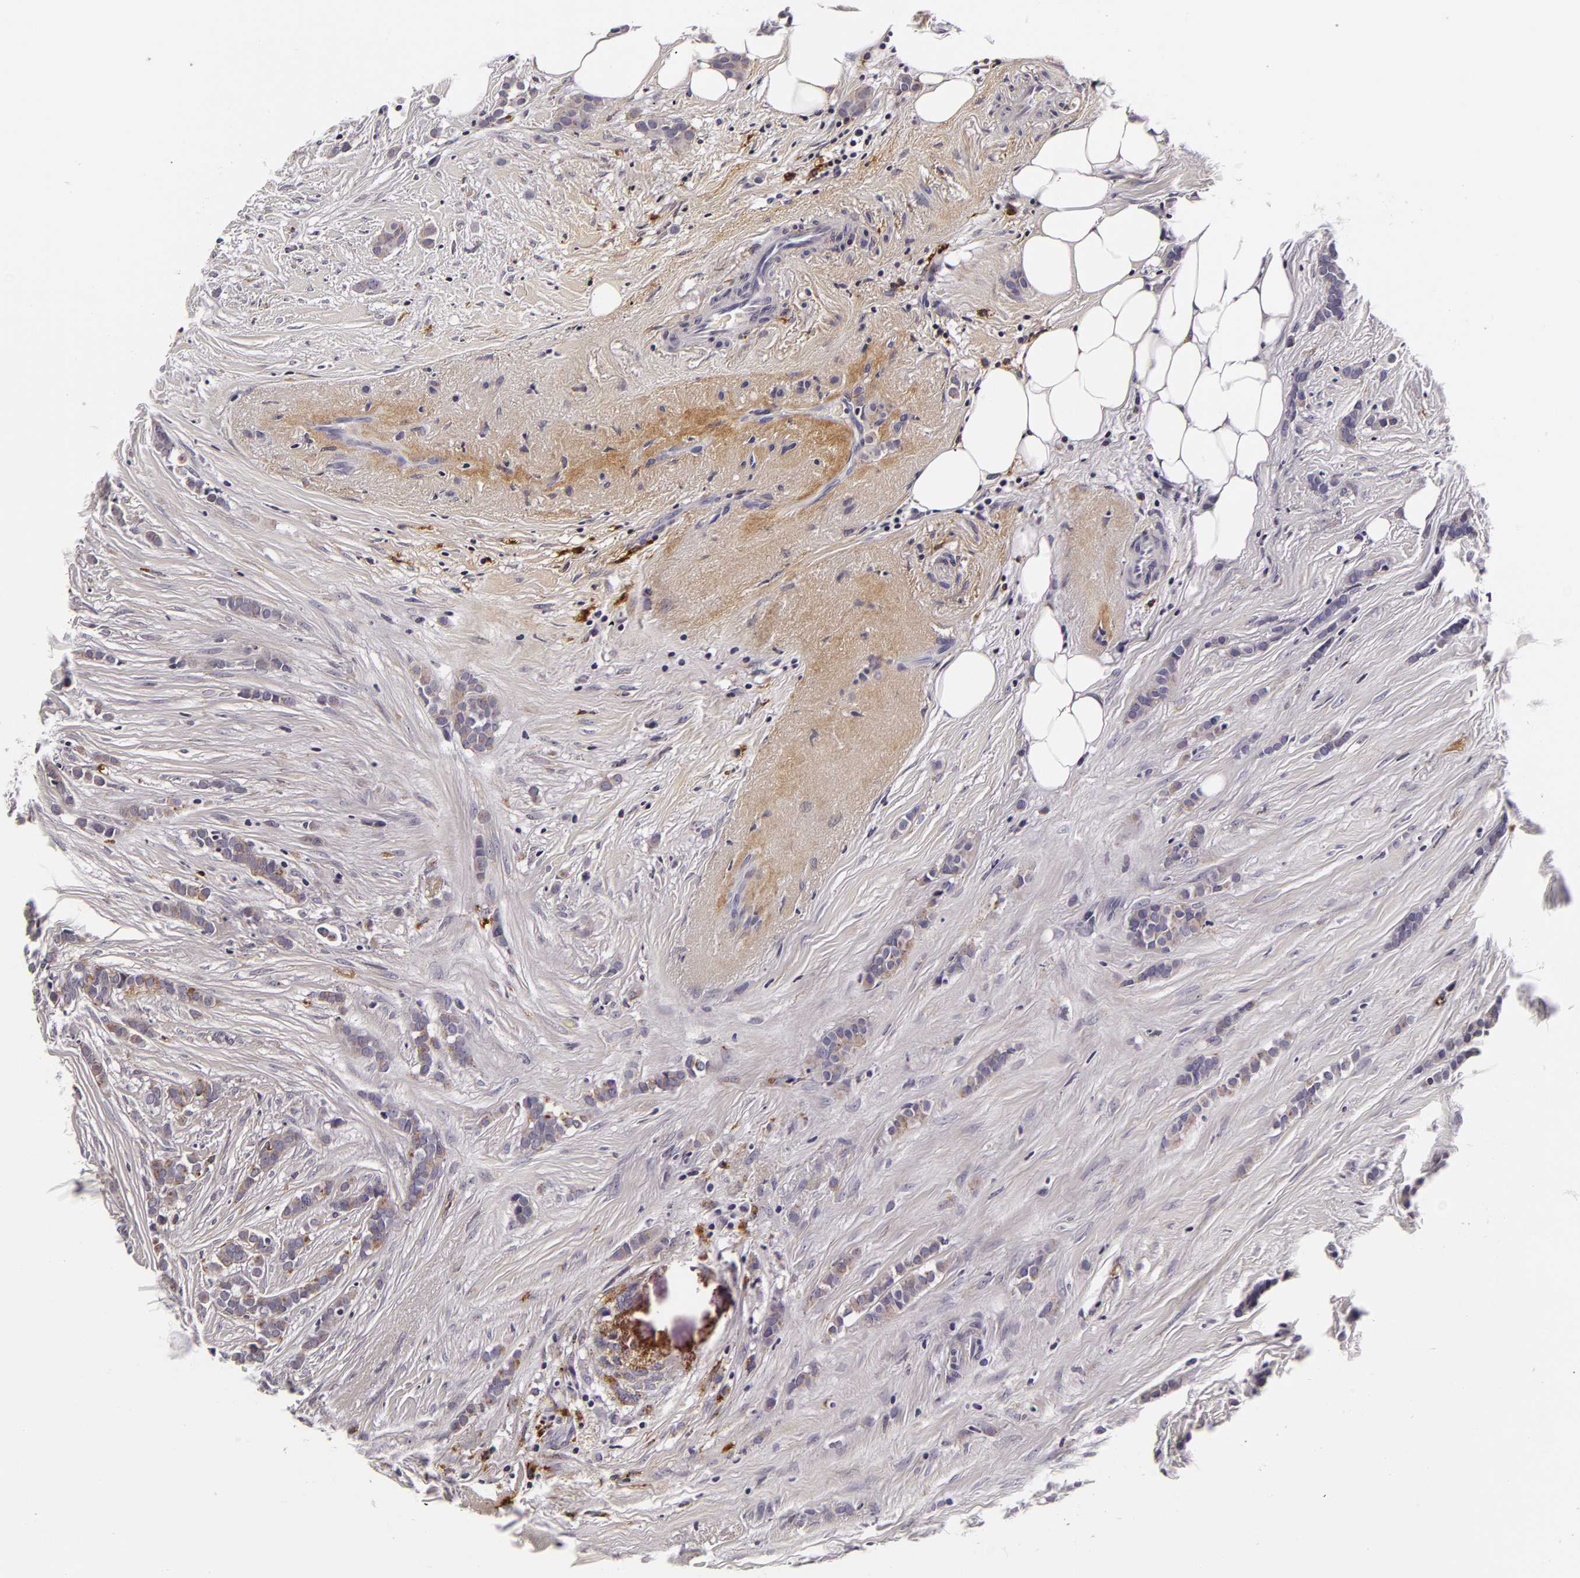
{"staining": {"intensity": "weak", "quantity": "<25%", "location": "cytoplasmic/membranous"}, "tissue": "breast cancer", "cell_type": "Tumor cells", "image_type": "cancer", "snomed": [{"axis": "morphology", "description": "Lobular carcinoma"}, {"axis": "topography", "description": "Breast"}], "caption": "An immunohistochemistry (IHC) micrograph of breast lobular carcinoma is shown. There is no staining in tumor cells of breast lobular carcinoma.", "gene": "LGALS3BP", "patient": {"sex": "female", "age": 56}}